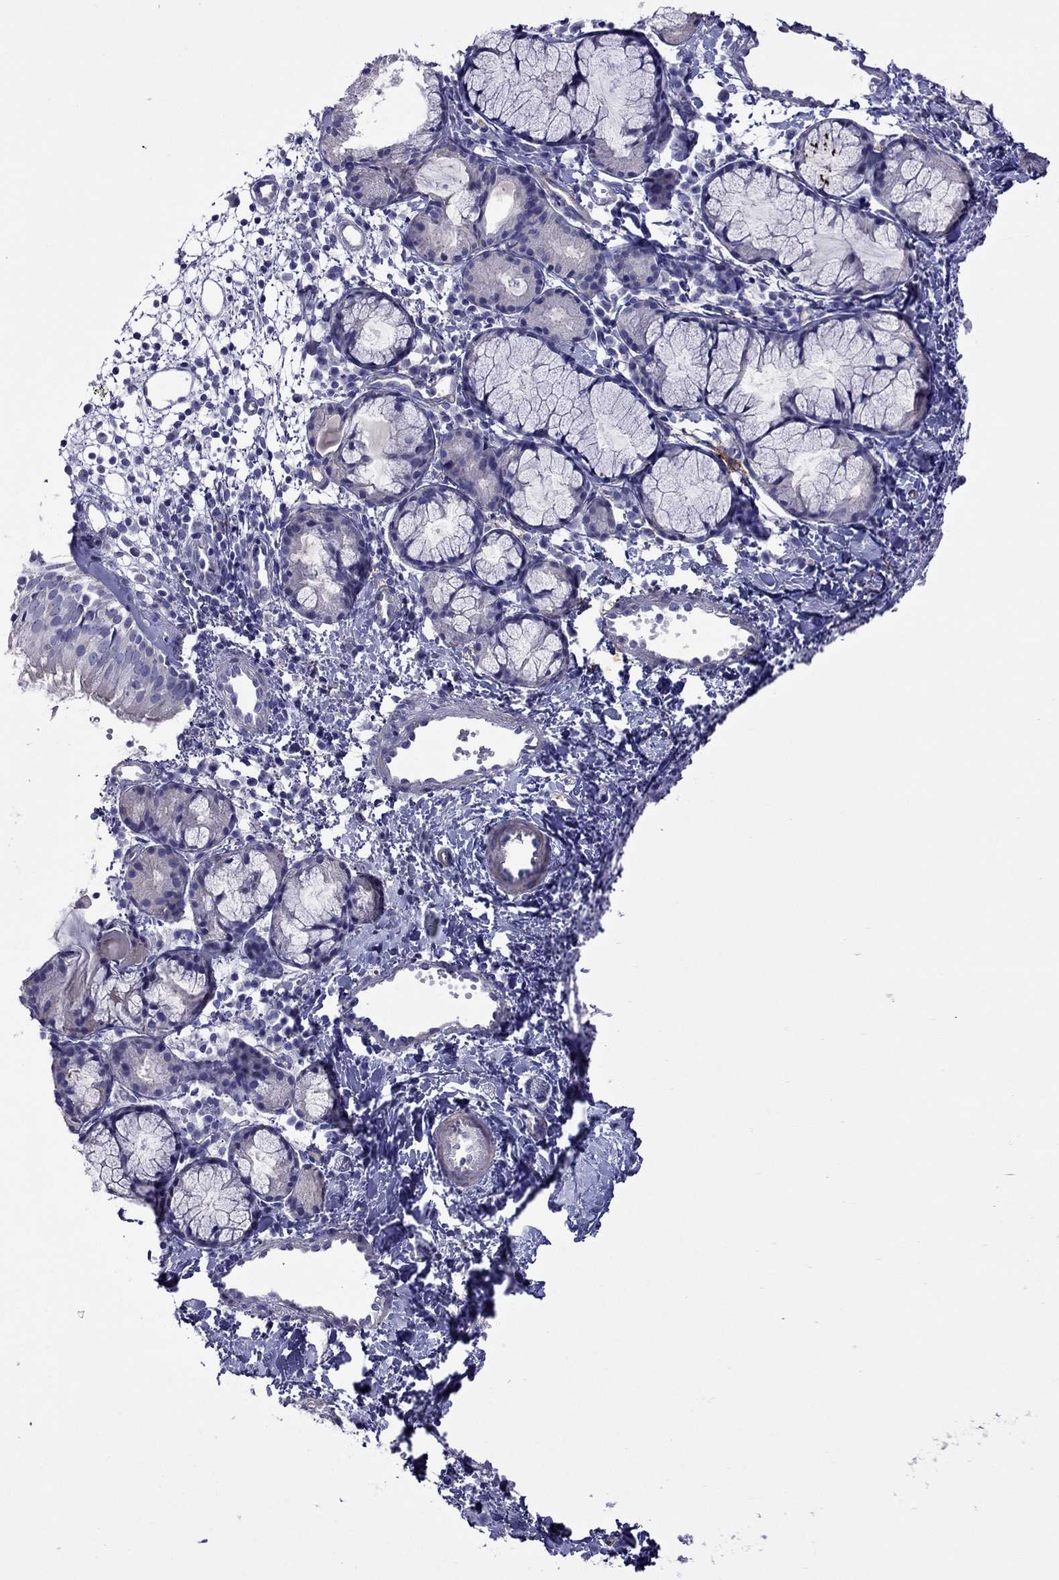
{"staining": {"intensity": "negative", "quantity": "none", "location": "none"}, "tissue": "nasopharynx", "cell_type": "Respiratory epithelial cells", "image_type": "normal", "snomed": [{"axis": "morphology", "description": "Normal tissue, NOS"}, {"axis": "topography", "description": "Nasopharynx"}], "caption": "DAB immunohistochemical staining of normal nasopharynx shows no significant positivity in respiratory epithelial cells. Nuclei are stained in blue.", "gene": "STAR", "patient": {"sex": "male", "age": 9}}